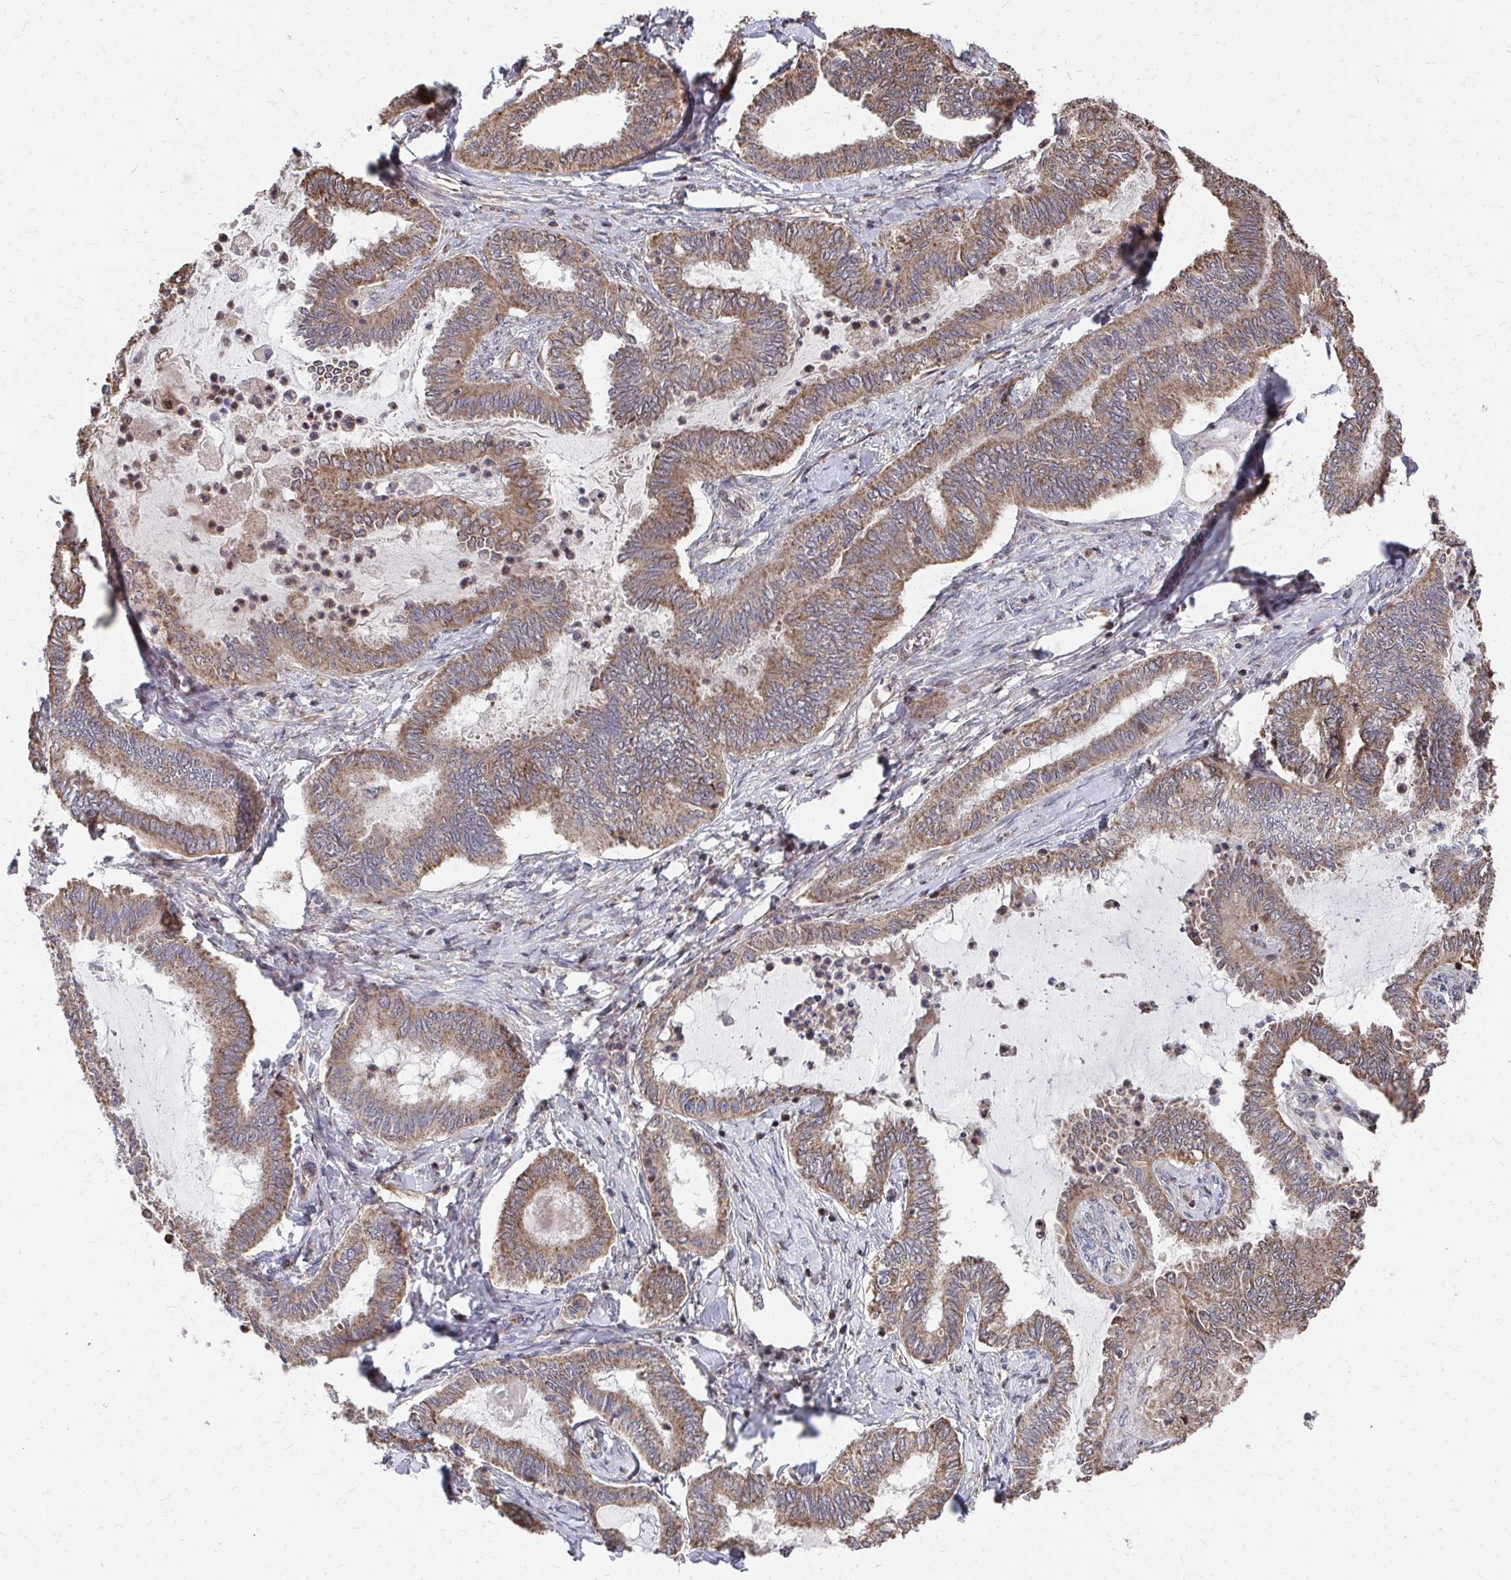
{"staining": {"intensity": "moderate", "quantity": "25%-75%", "location": "cytoplasmic/membranous"}, "tissue": "ovarian cancer", "cell_type": "Tumor cells", "image_type": "cancer", "snomed": [{"axis": "morphology", "description": "Carcinoma, endometroid"}, {"axis": "topography", "description": "Ovary"}], "caption": "A micrograph of ovarian endometroid carcinoma stained for a protein shows moderate cytoplasmic/membranous brown staining in tumor cells.", "gene": "FAM89A", "patient": {"sex": "female", "age": 70}}